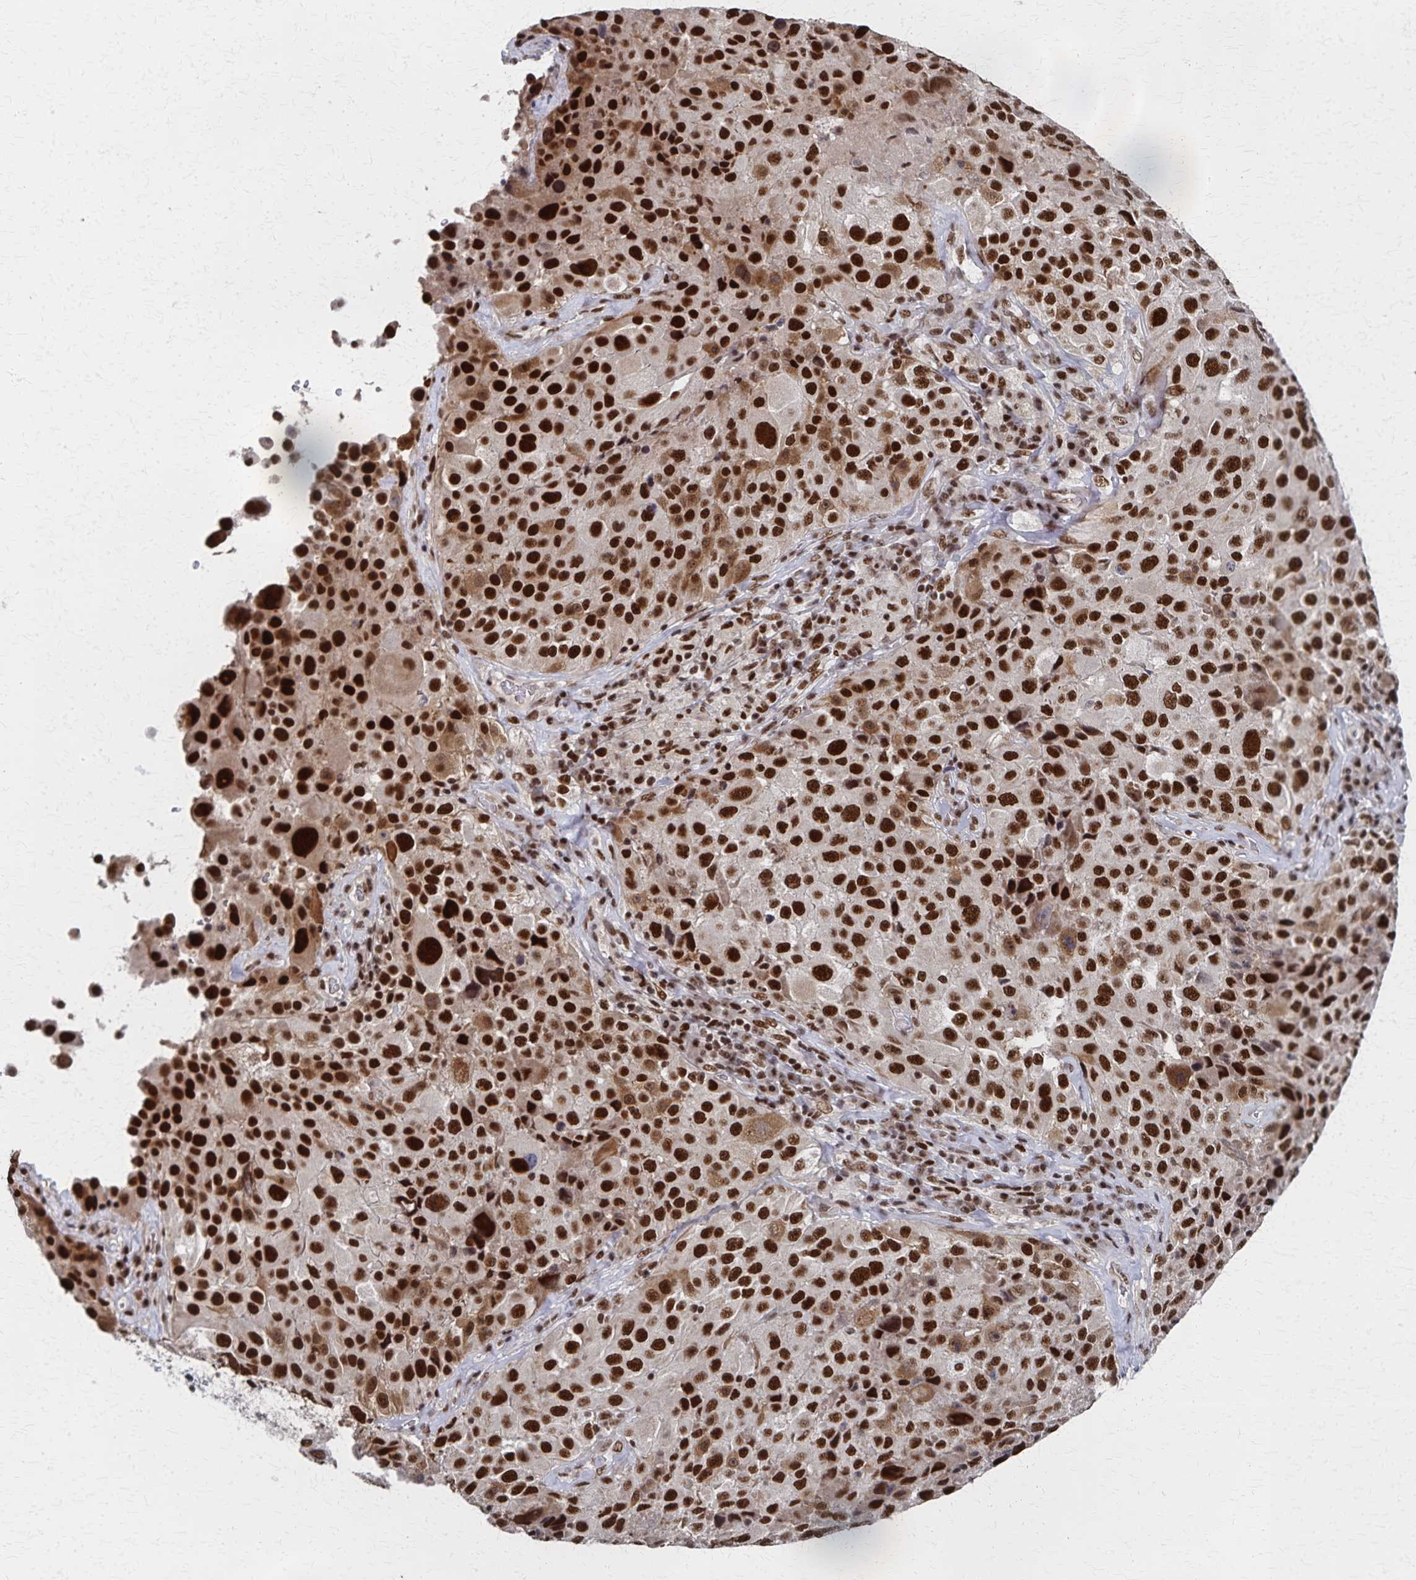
{"staining": {"intensity": "strong", "quantity": ">75%", "location": "nuclear"}, "tissue": "melanoma", "cell_type": "Tumor cells", "image_type": "cancer", "snomed": [{"axis": "morphology", "description": "Malignant melanoma, Metastatic site"}, {"axis": "topography", "description": "Lymph node"}], "caption": "High-magnification brightfield microscopy of malignant melanoma (metastatic site) stained with DAB (brown) and counterstained with hematoxylin (blue). tumor cells exhibit strong nuclear positivity is appreciated in about>75% of cells.", "gene": "GTF2B", "patient": {"sex": "male", "age": 62}}